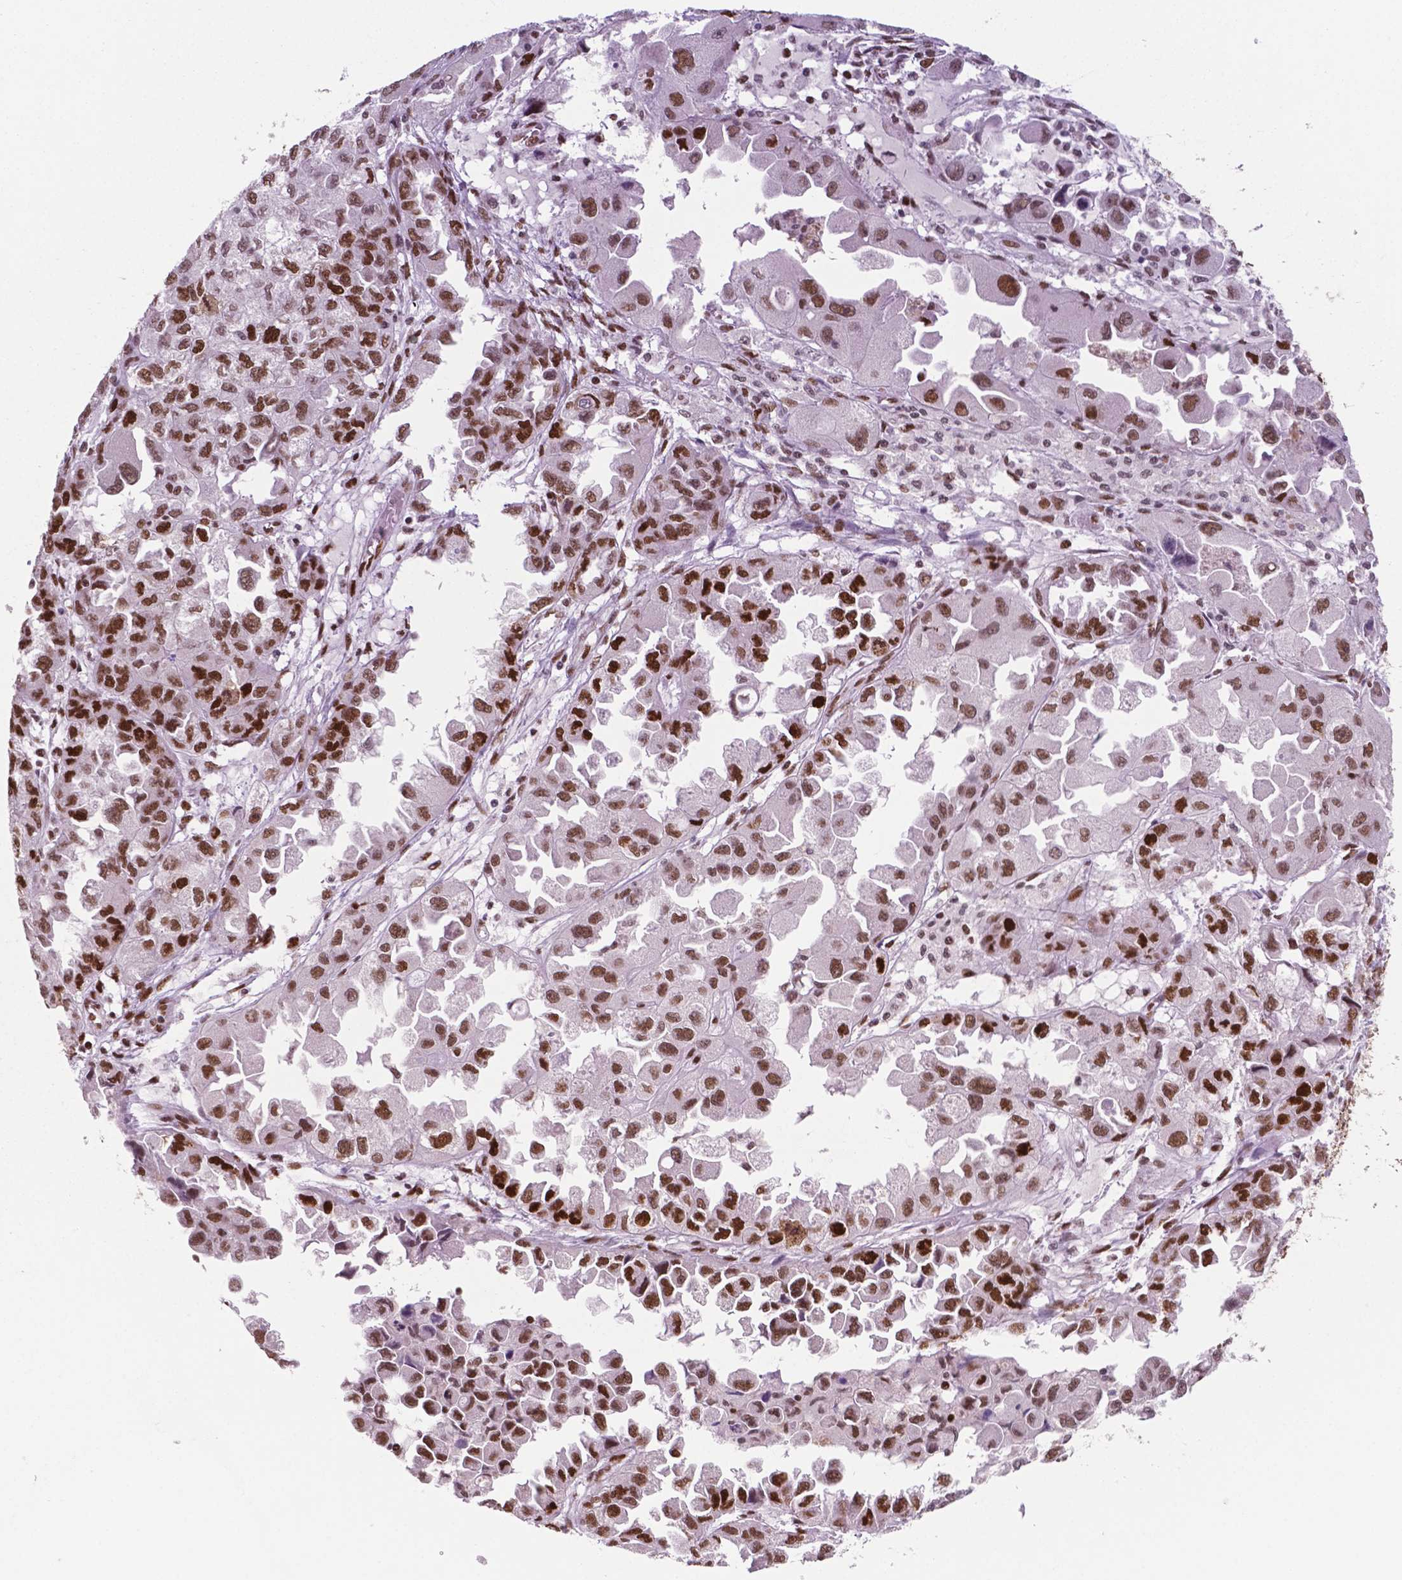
{"staining": {"intensity": "strong", "quantity": ">75%", "location": "nuclear"}, "tissue": "ovarian cancer", "cell_type": "Tumor cells", "image_type": "cancer", "snomed": [{"axis": "morphology", "description": "Cystadenocarcinoma, serous, NOS"}, {"axis": "topography", "description": "Ovary"}], "caption": "Immunohistochemistry of ovarian cancer demonstrates high levels of strong nuclear staining in approximately >75% of tumor cells.", "gene": "MSH6", "patient": {"sex": "female", "age": 84}}